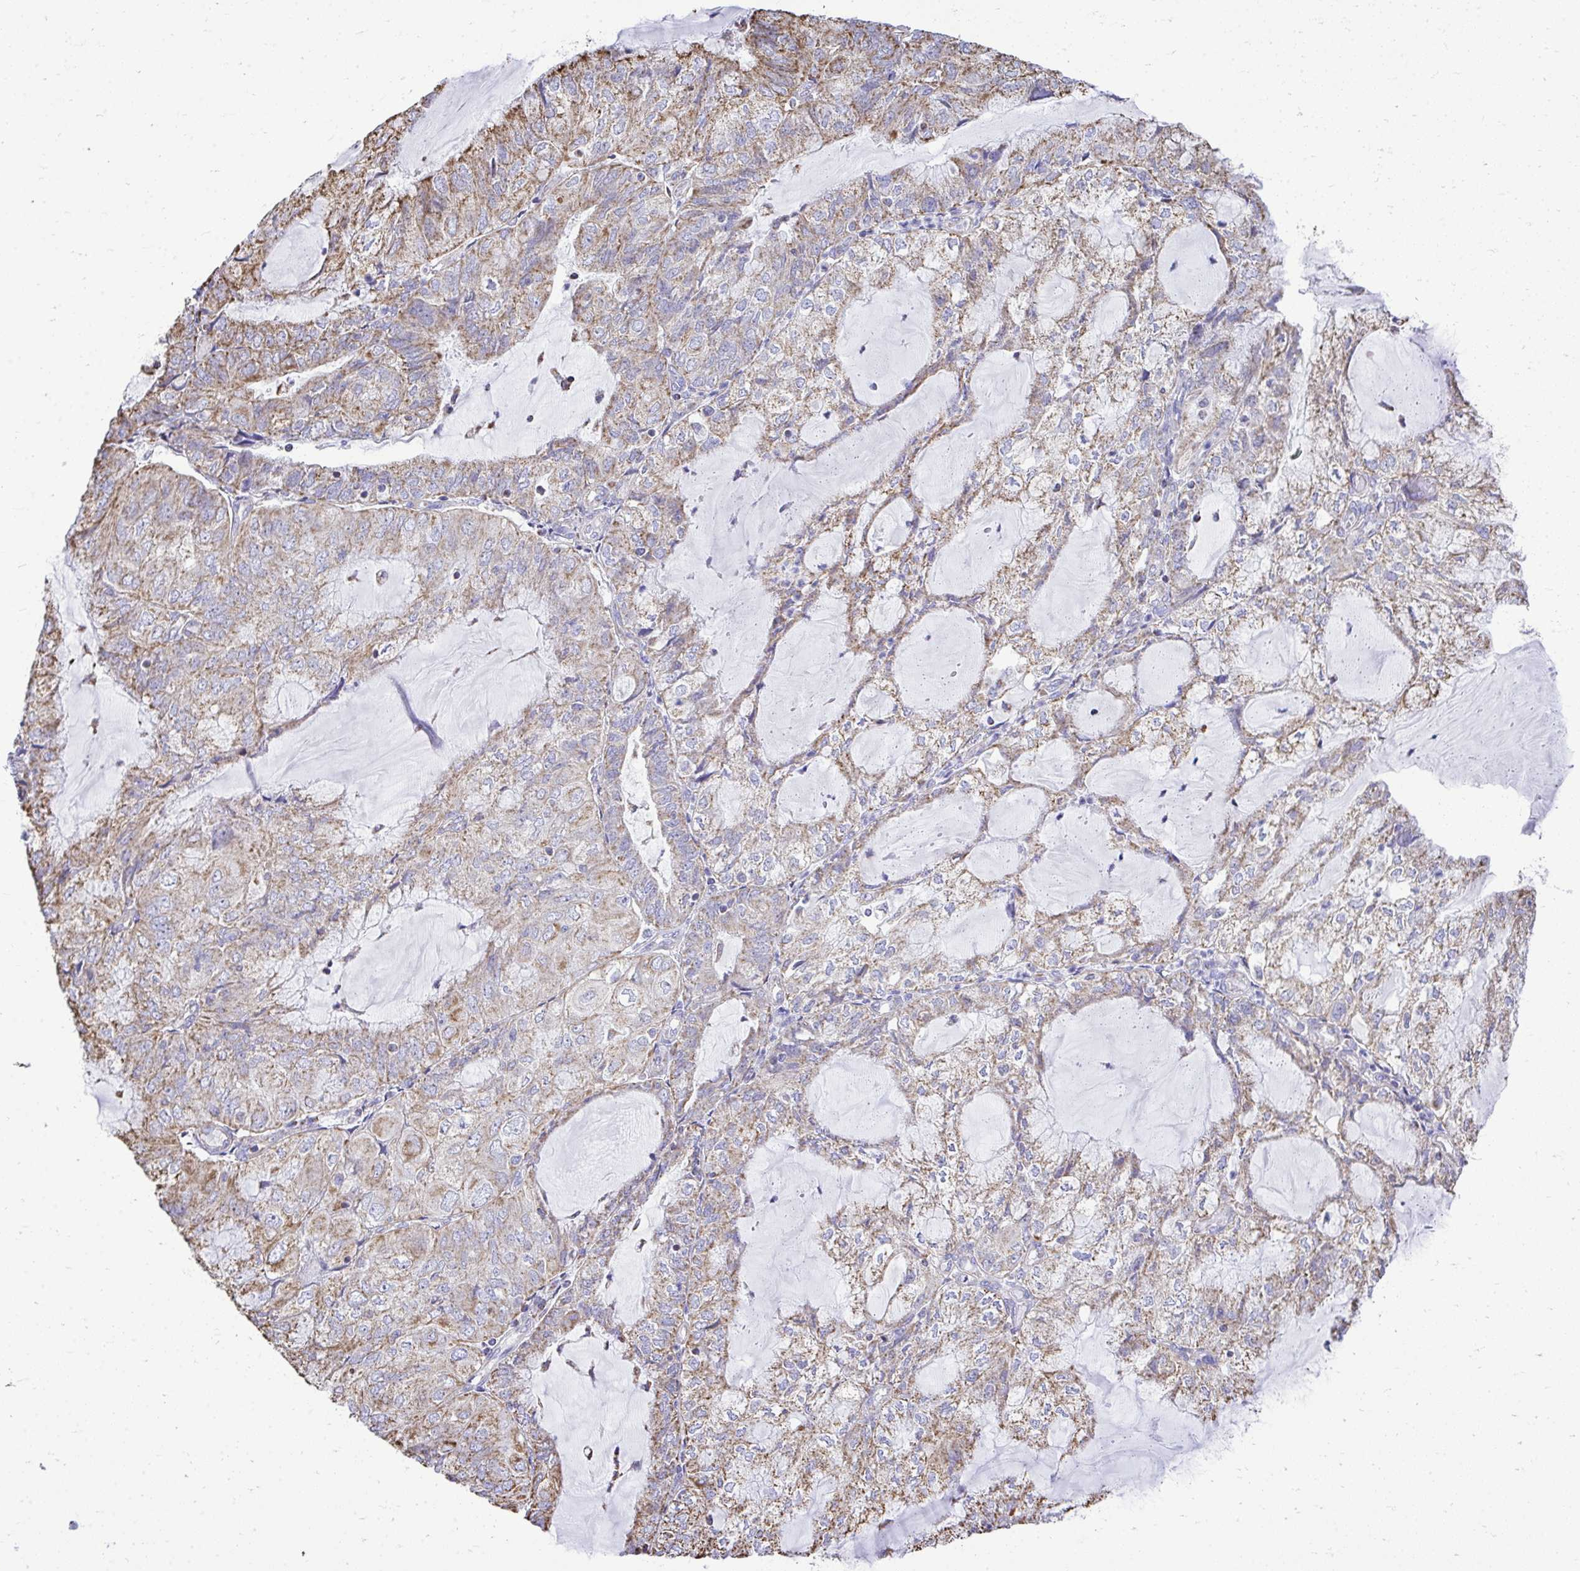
{"staining": {"intensity": "weak", "quantity": "25%-75%", "location": "cytoplasmic/membranous"}, "tissue": "endometrial cancer", "cell_type": "Tumor cells", "image_type": "cancer", "snomed": [{"axis": "morphology", "description": "Adenocarcinoma, NOS"}, {"axis": "topography", "description": "Endometrium"}], "caption": "Weak cytoplasmic/membranous protein positivity is appreciated in about 25%-75% of tumor cells in endometrial adenocarcinoma.", "gene": "MPZL2", "patient": {"sex": "female", "age": 81}}